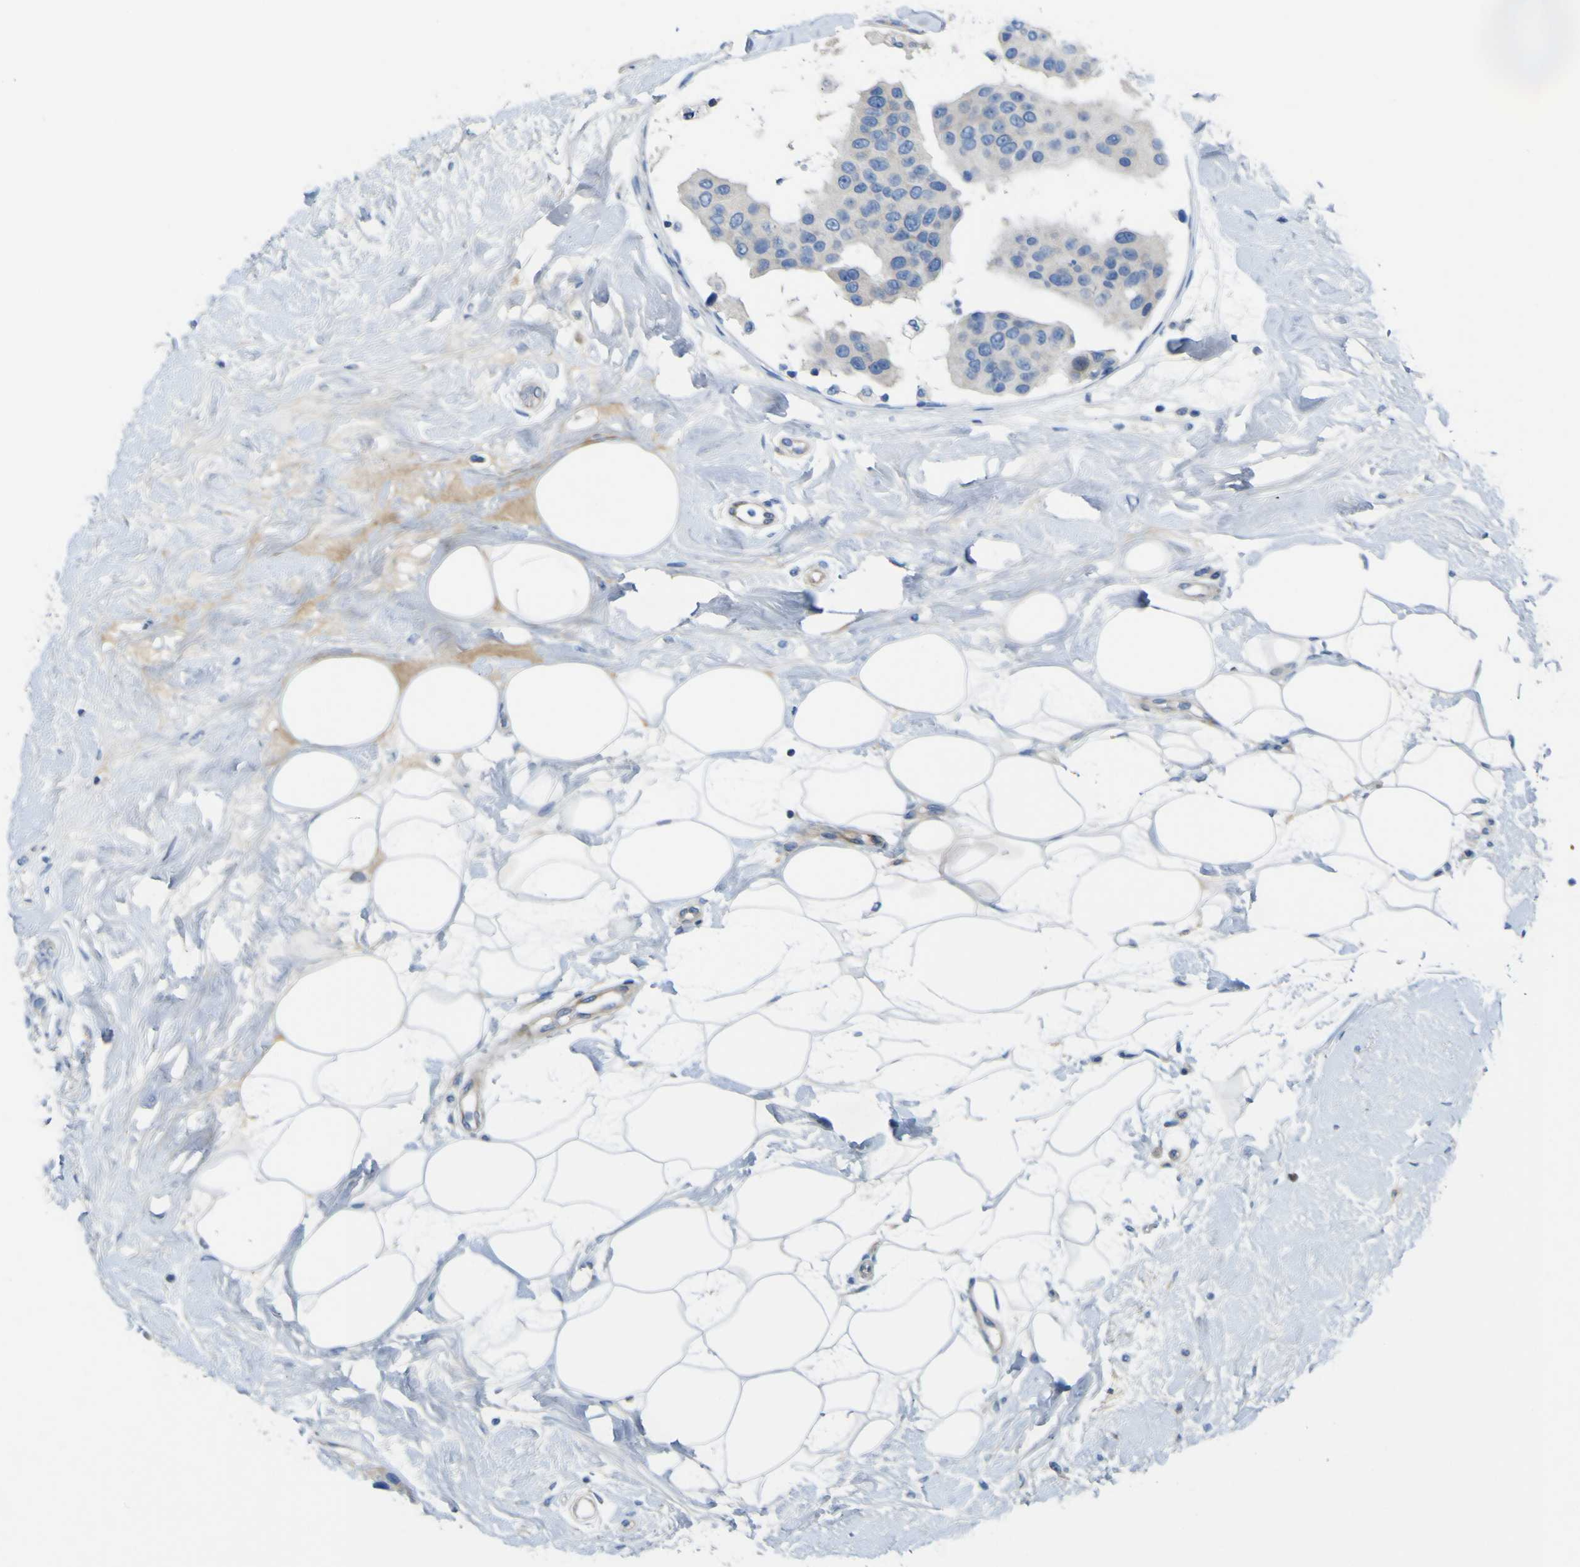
{"staining": {"intensity": "negative", "quantity": "none", "location": "none"}, "tissue": "breast cancer", "cell_type": "Tumor cells", "image_type": "cancer", "snomed": [{"axis": "morphology", "description": "Normal tissue, NOS"}, {"axis": "morphology", "description": "Duct carcinoma"}, {"axis": "topography", "description": "Breast"}], "caption": "The image demonstrates no staining of tumor cells in breast cancer.", "gene": "MYEOV", "patient": {"sex": "female", "age": 39}}